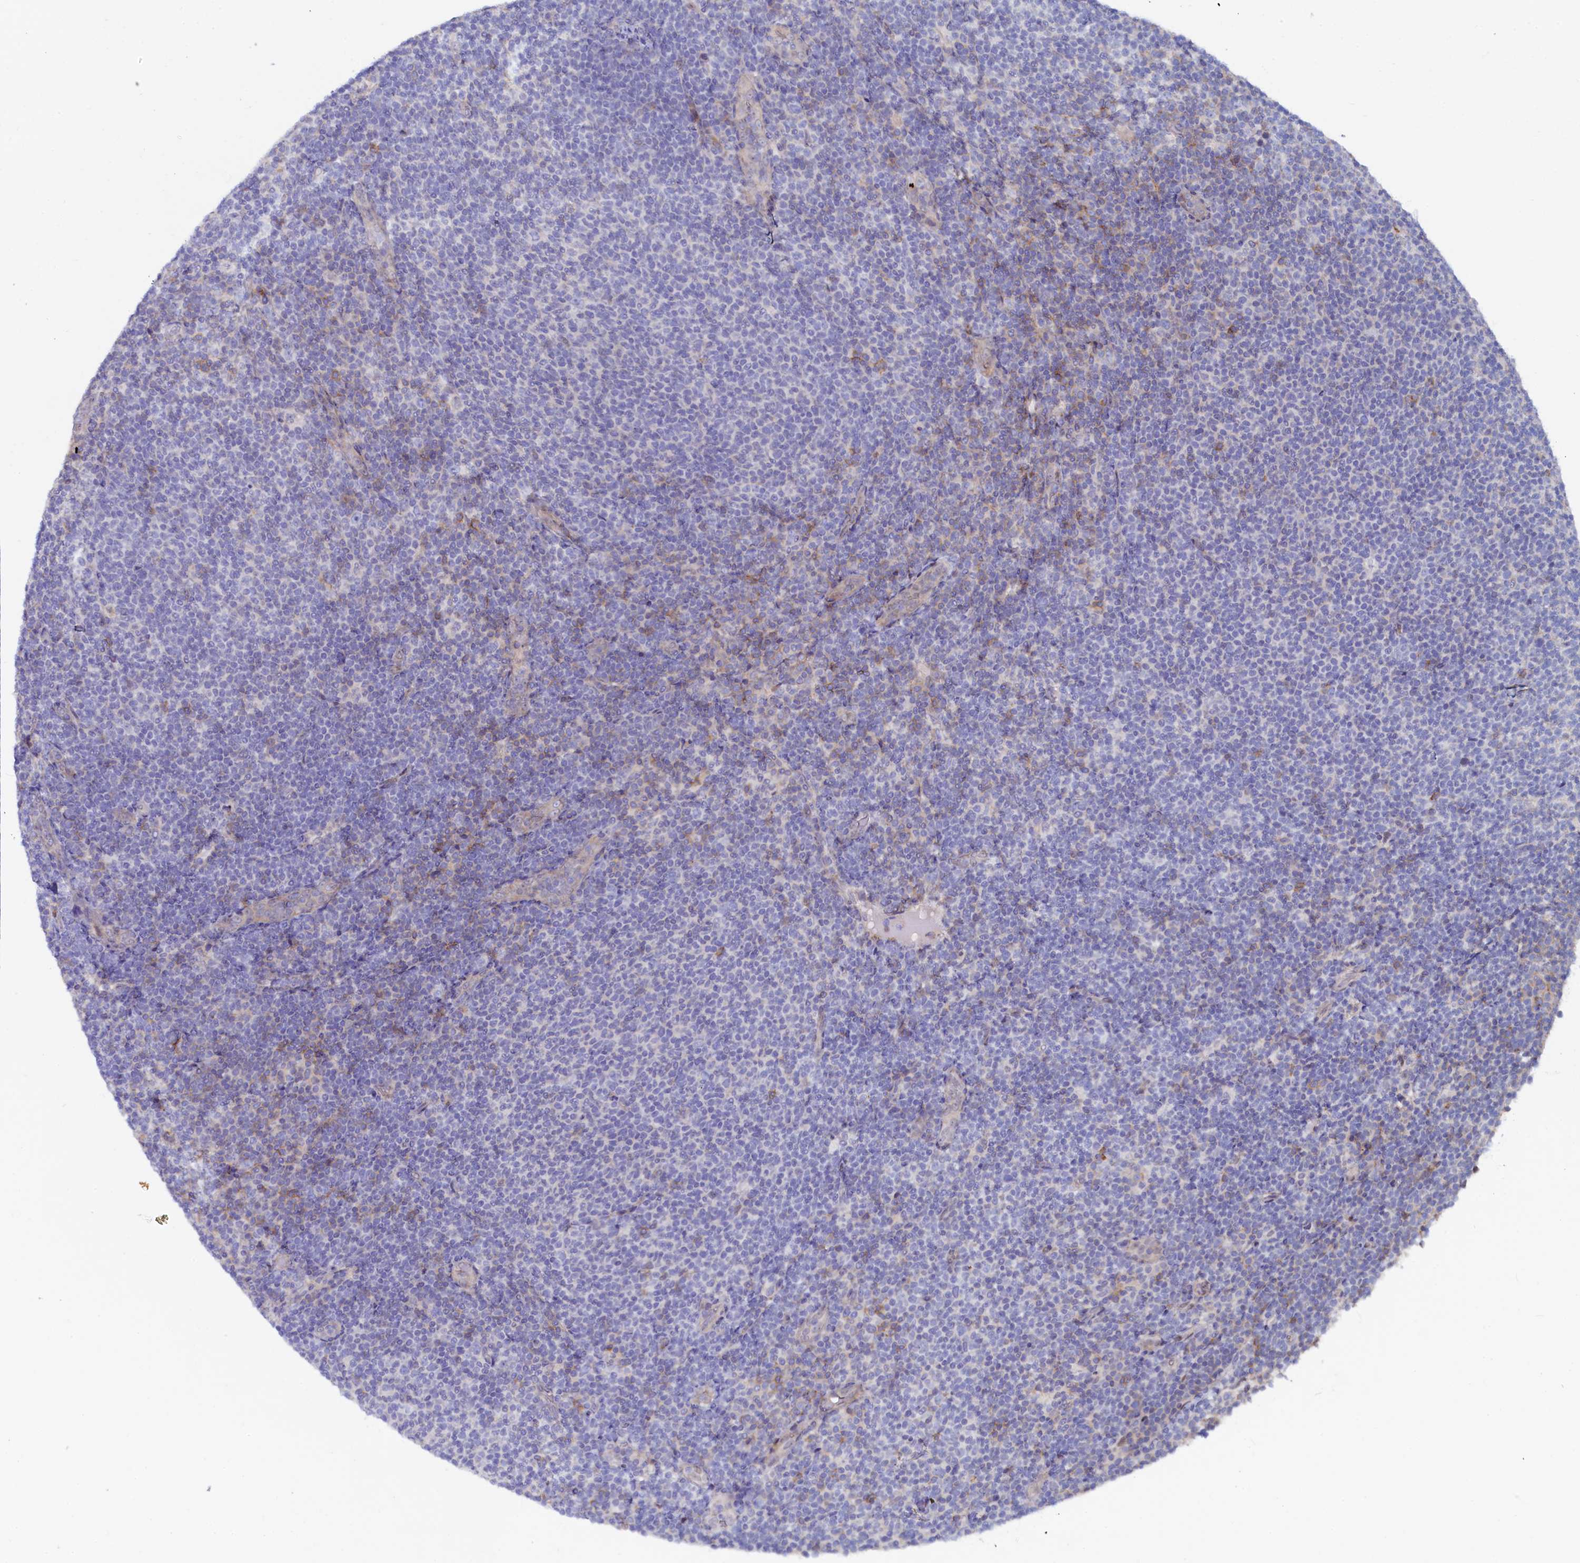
{"staining": {"intensity": "negative", "quantity": "none", "location": "none"}, "tissue": "lymphoma", "cell_type": "Tumor cells", "image_type": "cancer", "snomed": [{"axis": "morphology", "description": "Malignant lymphoma, non-Hodgkin's type, Low grade"}, {"axis": "topography", "description": "Lymph node"}], "caption": "A micrograph of low-grade malignant lymphoma, non-Hodgkin's type stained for a protein shows no brown staining in tumor cells. Brightfield microscopy of IHC stained with DAB (brown) and hematoxylin (blue), captured at high magnification.", "gene": "ASTE1", "patient": {"sex": "male", "age": 66}}